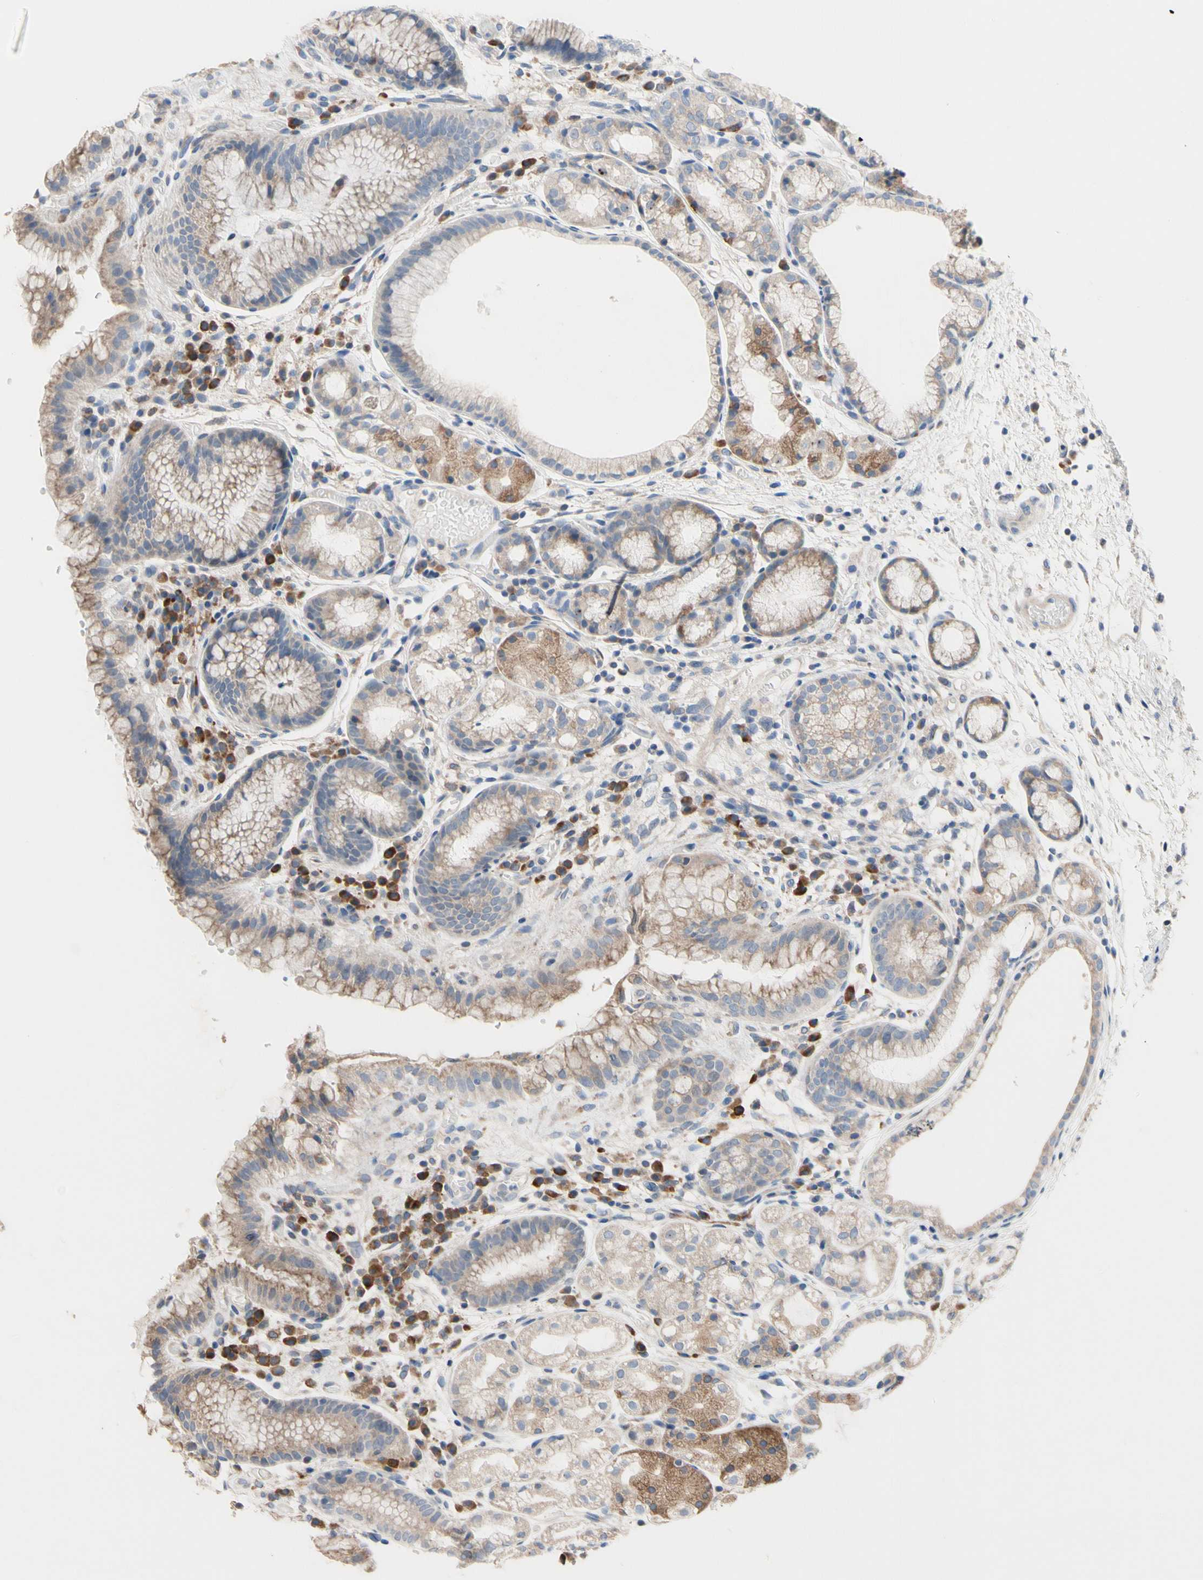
{"staining": {"intensity": "moderate", "quantity": "25%-75%", "location": "cytoplasmic/membranous"}, "tissue": "stomach", "cell_type": "Glandular cells", "image_type": "normal", "snomed": [{"axis": "morphology", "description": "Normal tissue, NOS"}, {"axis": "topography", "description": "Stomach, upper"}], "caption": "Glandular cells show moderate cytoplasmic/membranous staining in about 25%-75% of cells in normal stomach. (IHC, brightfield microscopy, high magnification).", "gene": "TTC14", "patient": {"sex": "male", "age": 72}}